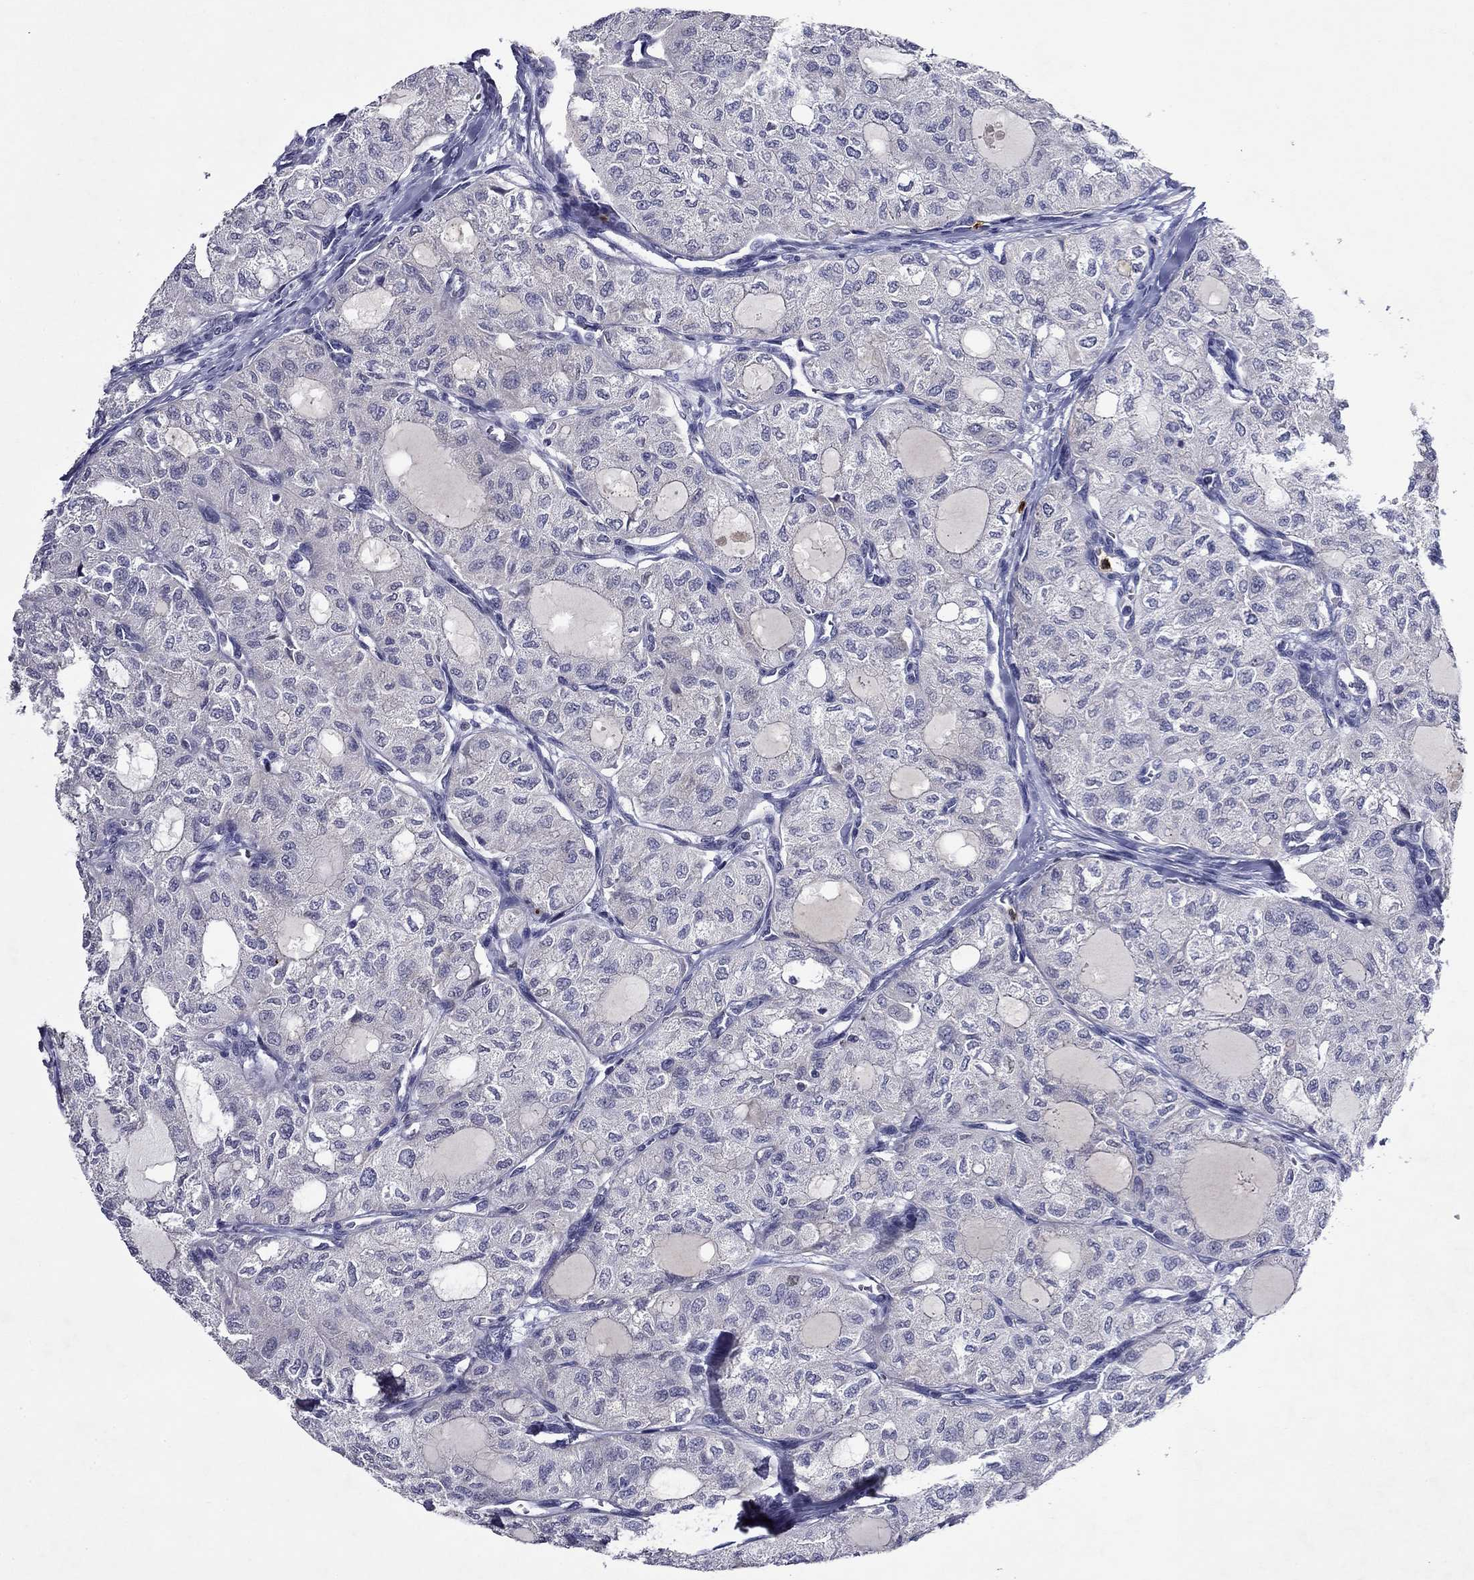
{"staining": {"intensity": "negative", "quantity": "none", "location": "none"}, "tissue": "thyroid cancer", "cell_type": "Tumor cells", "image_type": "cancer", "snomed": [{"axis": "morphology", "description": "Follicular adenoma carcinoma, NOS"}, {"axis": "topography", "description": "Thyroid gland"}], "caption": "DAB (3,3'-diaminobenzidine) immunohistochemical staining of human thyroid follicular adenoma carcinoma shows no significant staining in tumor cells.", "gene": "IRF5", "patient": {"sex": "male", "age": 75}}